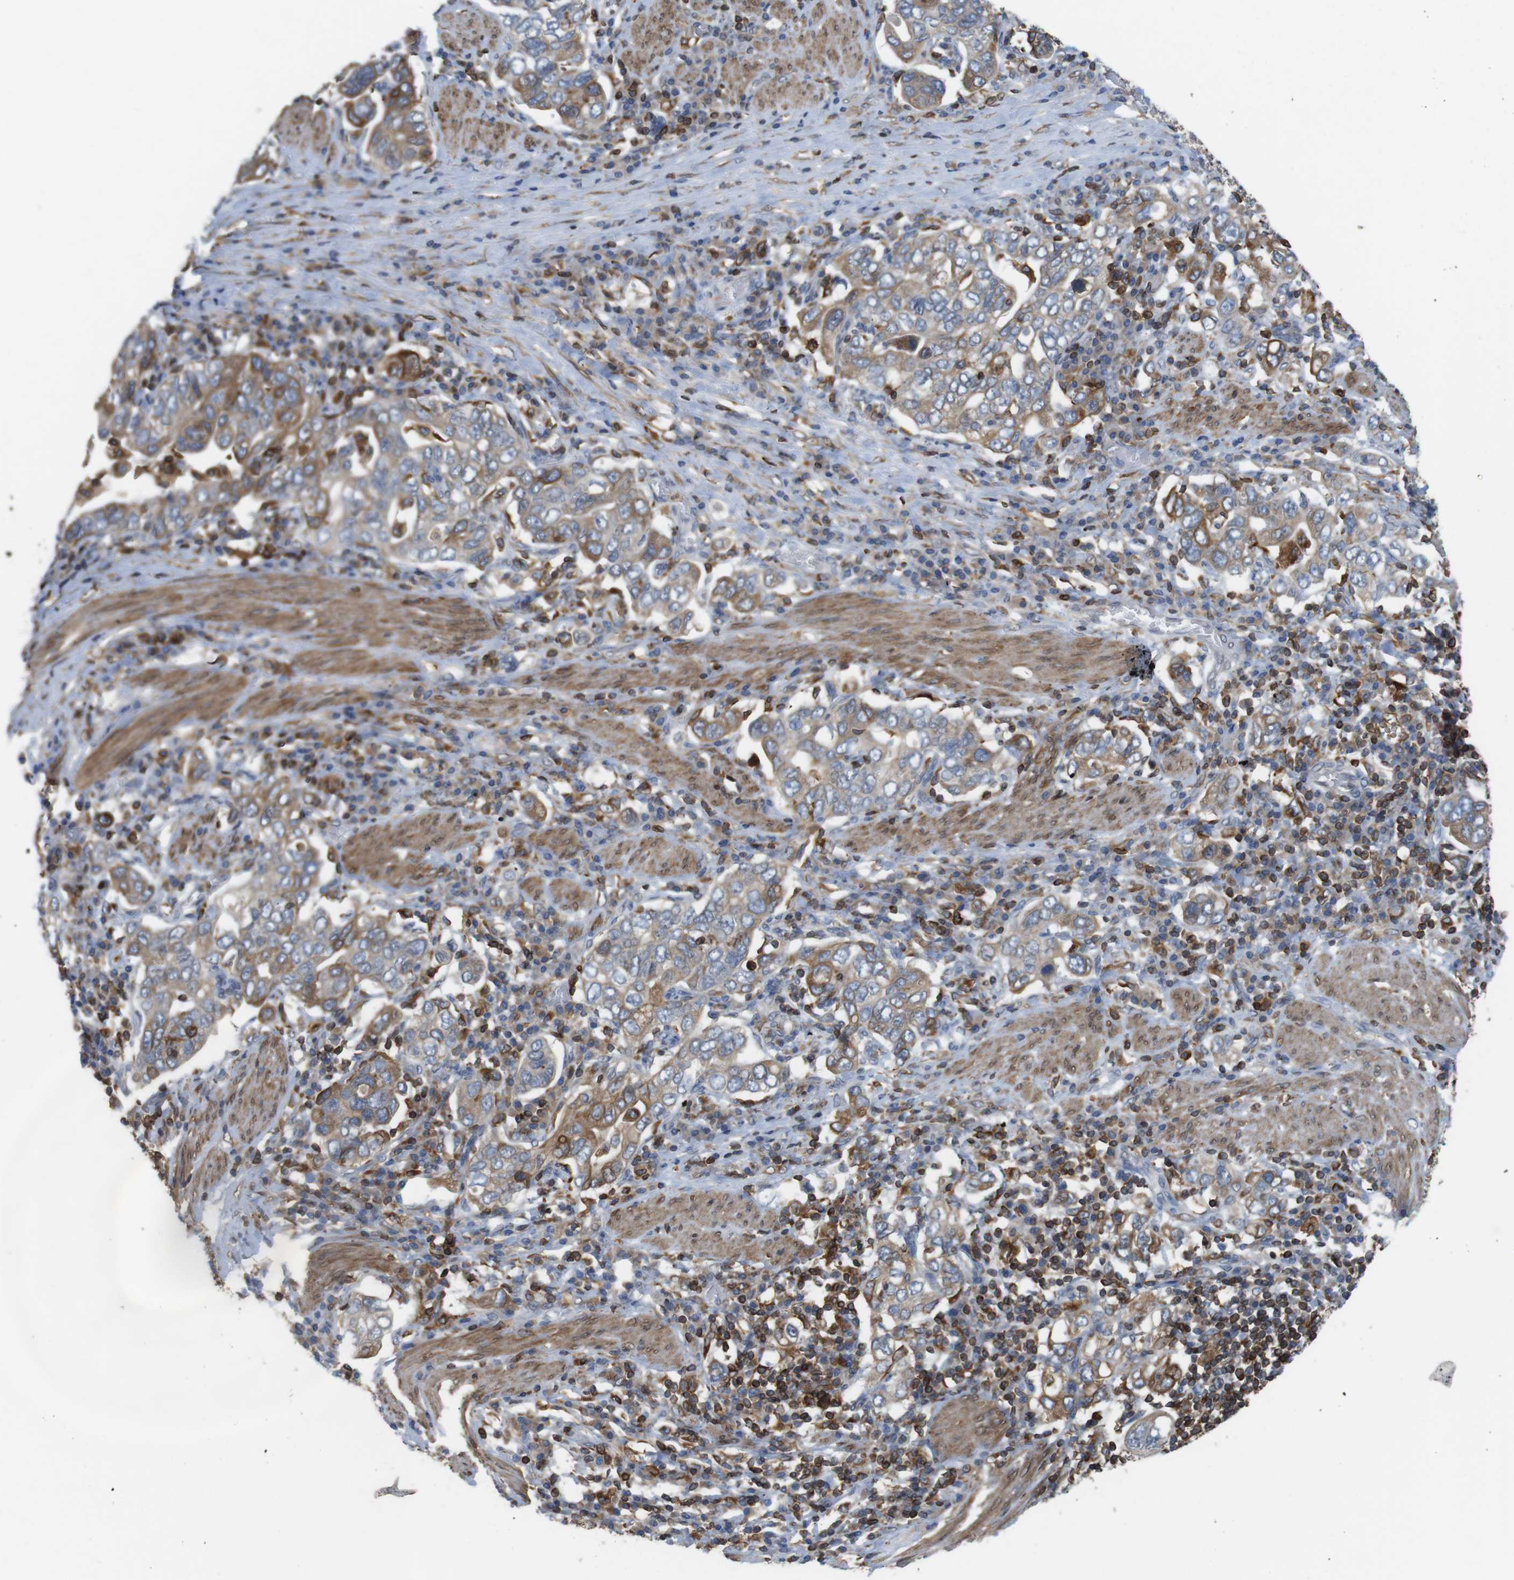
{"staining": {"intensity": "moderate", "quantity": ">75%", "location": "cytoplasmic/membranous"}, "tissue": "stomach cancer", "cell_type": "Tumor cells", "image_type": "cancer", "snomed": [{"axis": "morphology", "description": "Adenocarcinoma, NOS"}, {"axis": "topography", "description": "Stomach, upper"}], "caption": "A medium amount of moderate cytoplasmic/membranous staining is seen in about >75% of tumor cells in stomach adenocarcinoma tissue.", "gene": "ARL6IP5", "patient": {"sex": "male", "age": 62}}